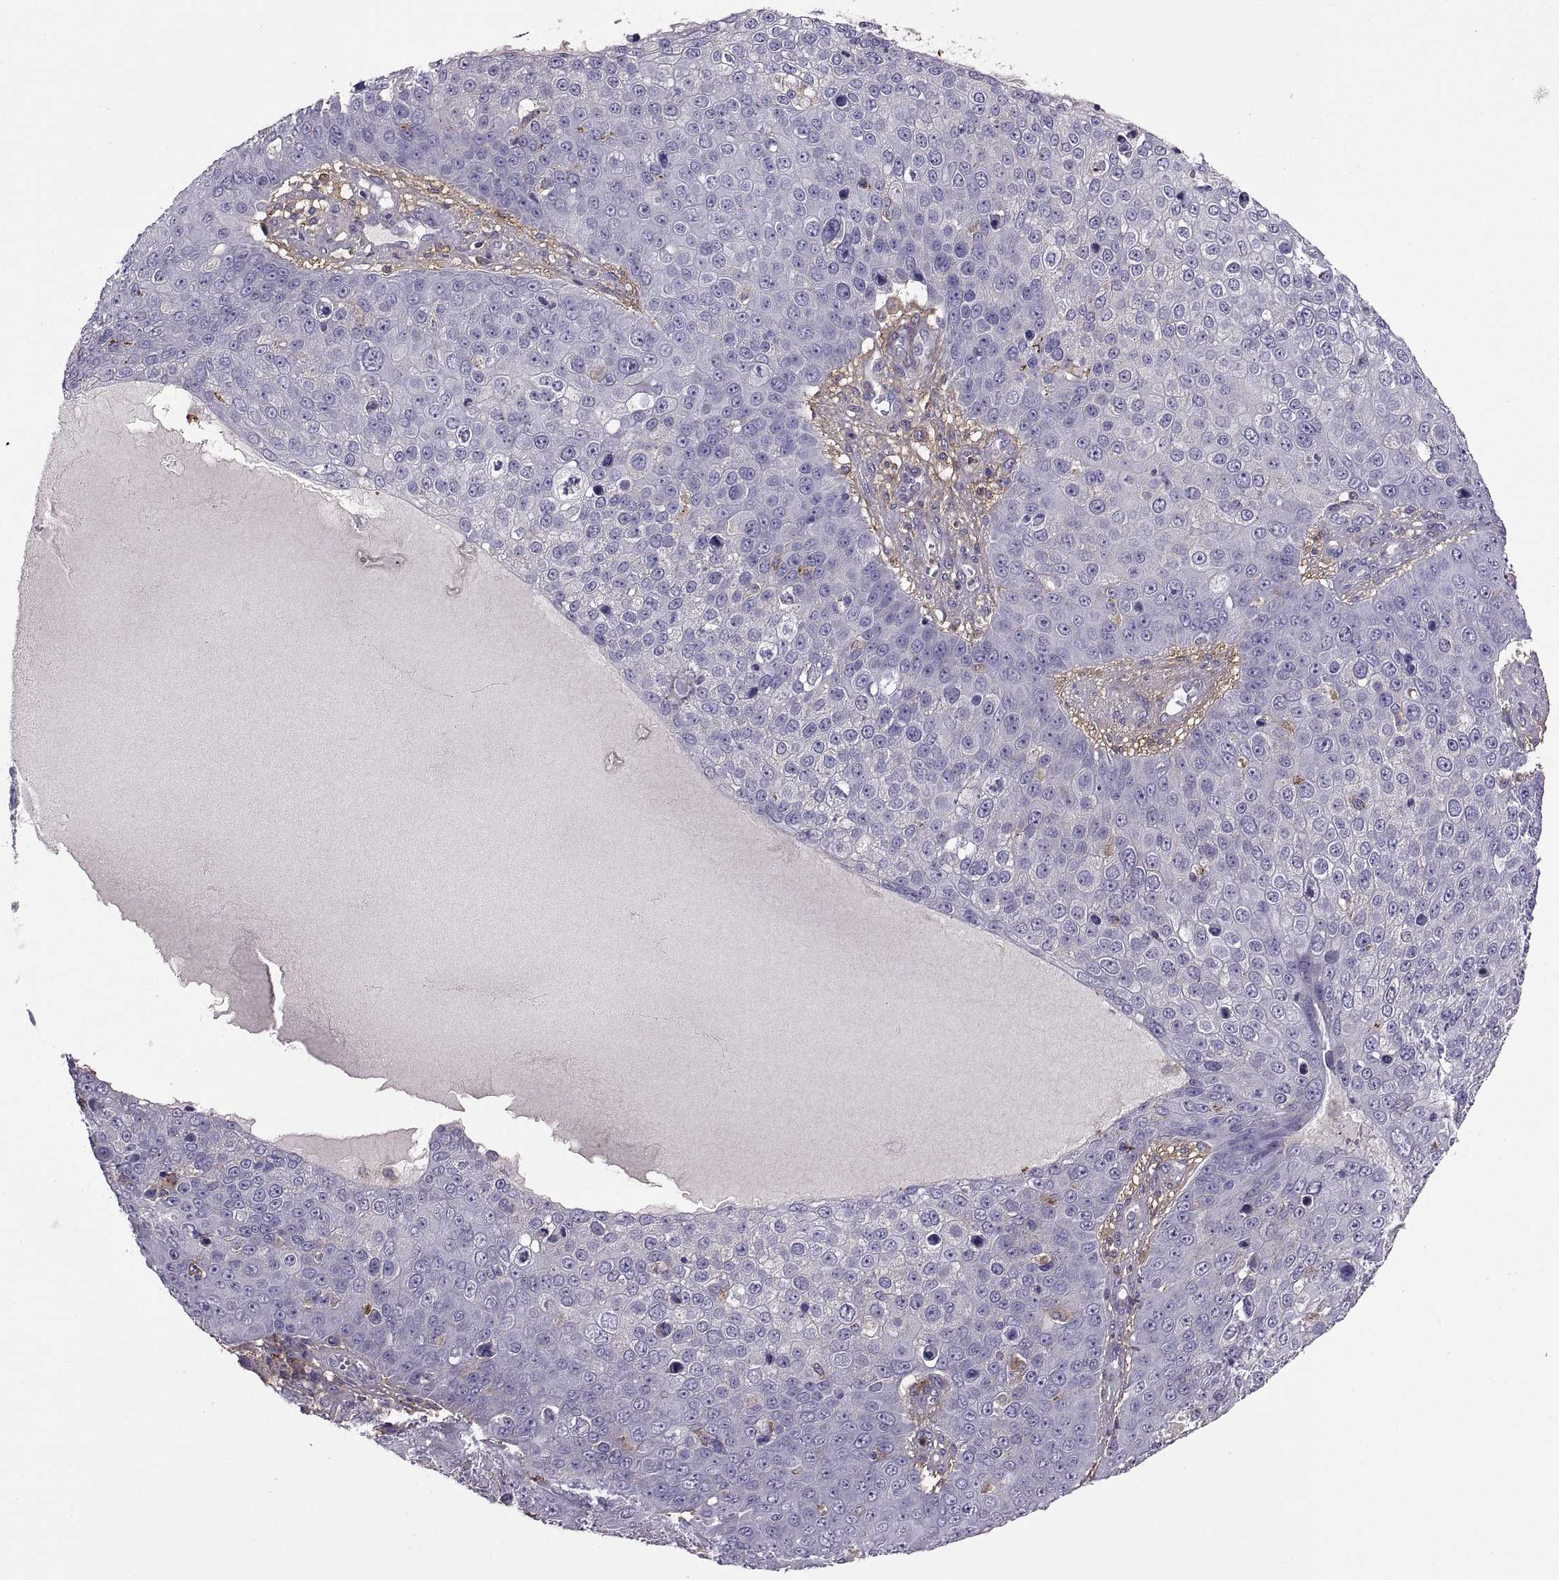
{"staining": {"intensity": "negative", "quantity": "none", "location": "none"}, "tissue": "skin cancer", "cell_type": "Tumor cells", "image_type": "cancer", "snomed": [{"axis": "morphology", "description": "Squamous cell carcinoma, NOS"}, {"axis": "topography", "description": "Skin"}], "caption": "Squamous cell carcinoma (skin) stained for a protein using IHC displays no staining tumor cells.", "gene": "EMILIN2", "patient": {"sex": "male", "age": 71}}